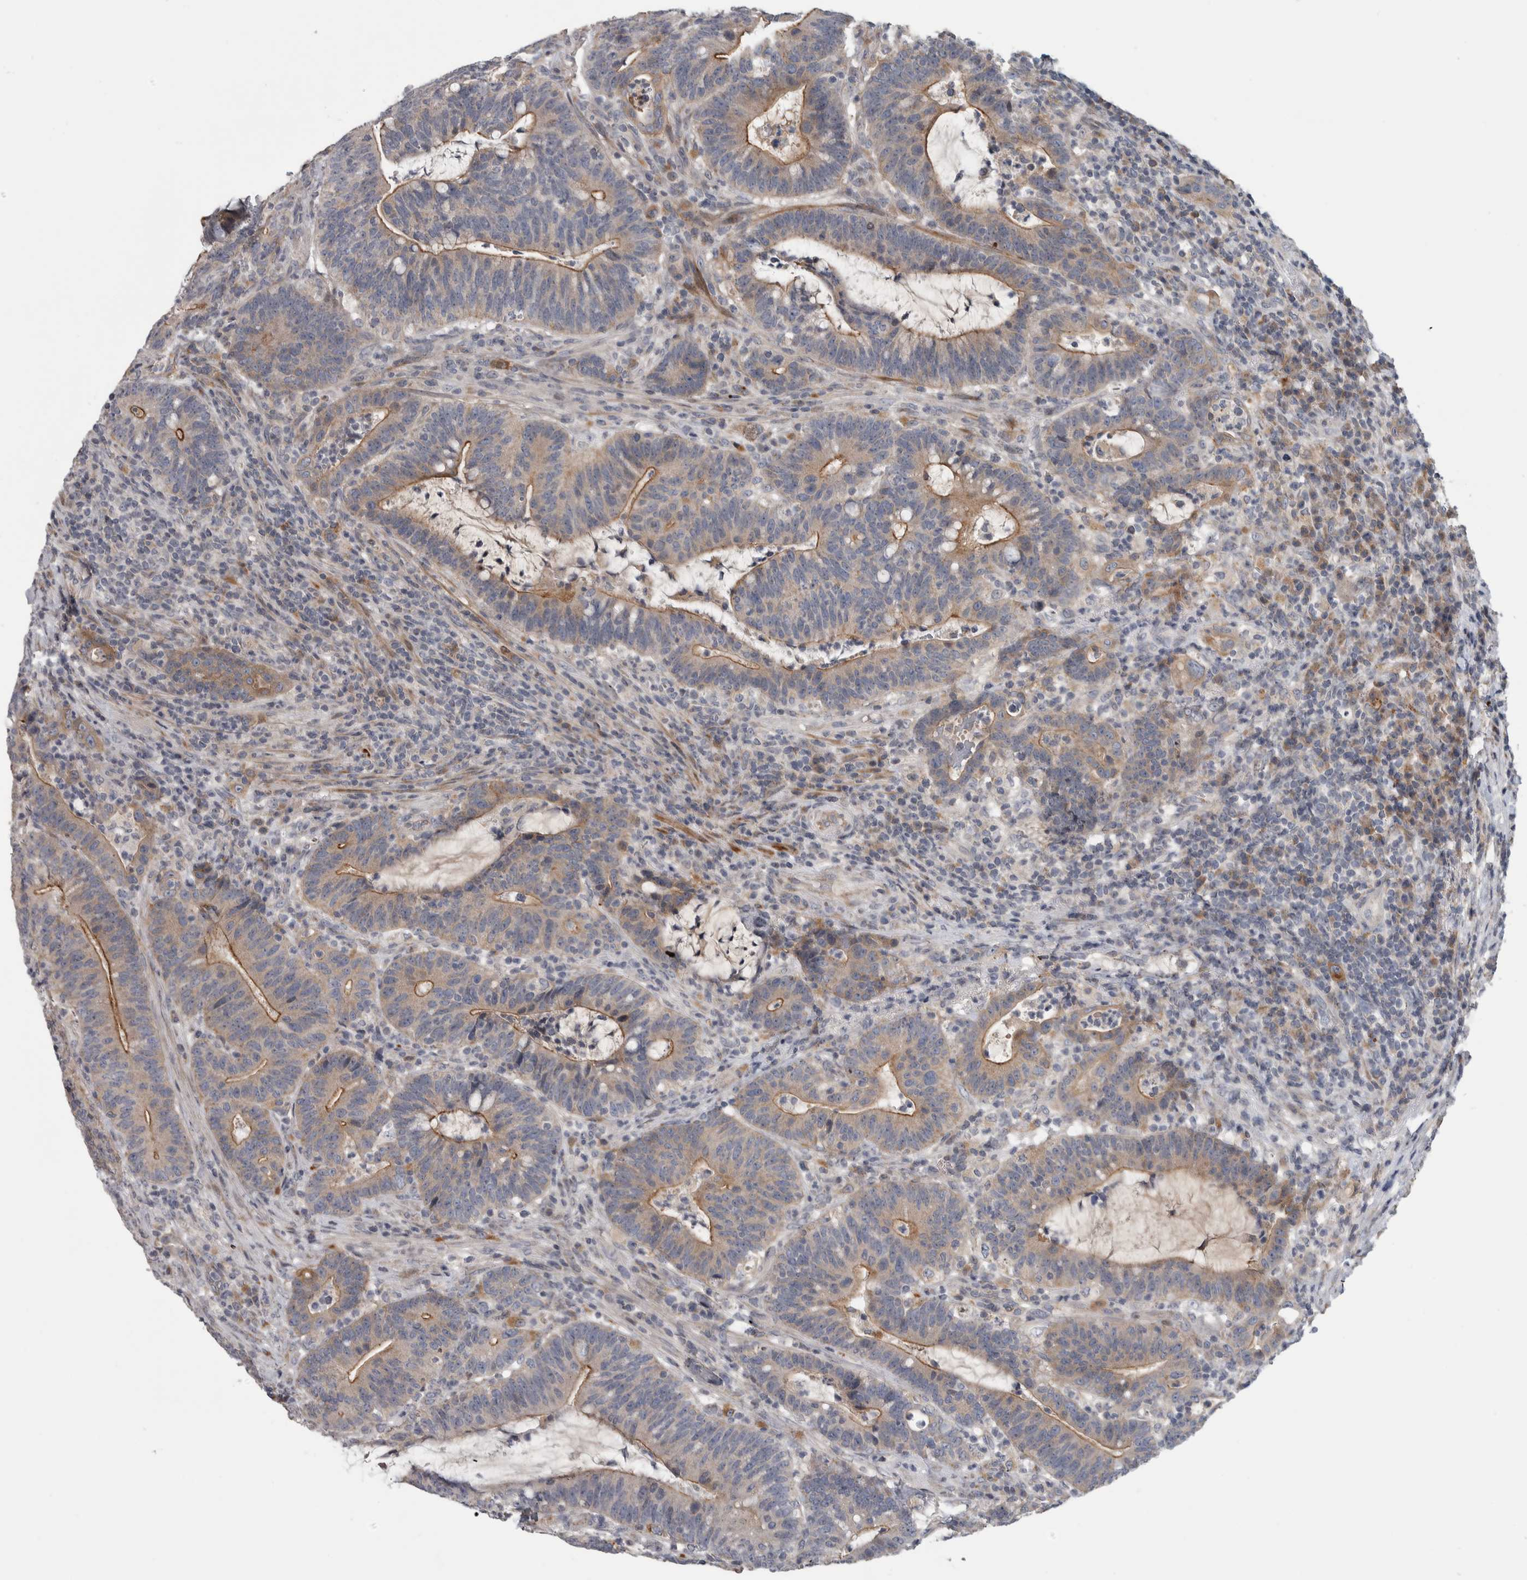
{"staining": {"intensity": "moderate", "quantity": "25%-75%", "location": "cytoplasmic/membranous"}, "tissue": "colorectal cancer", "cell_type": "Tumor cells", "image_type": "cancer", "snomed": [{"axis": "morphology", "description": "Adenocarcinoma, NOS"}, {"axis": "topography", "description": "Colon"}], "caption": "Brown immunohistochemical staining in human colorectal cancer (adenocarcinoma) exhibits moderate cytoplasmic/membranous staining in approximately 25%-75% of tumor cells.", "gene": "FAM83G", "patient": {"sex": "female", "age": 66}}